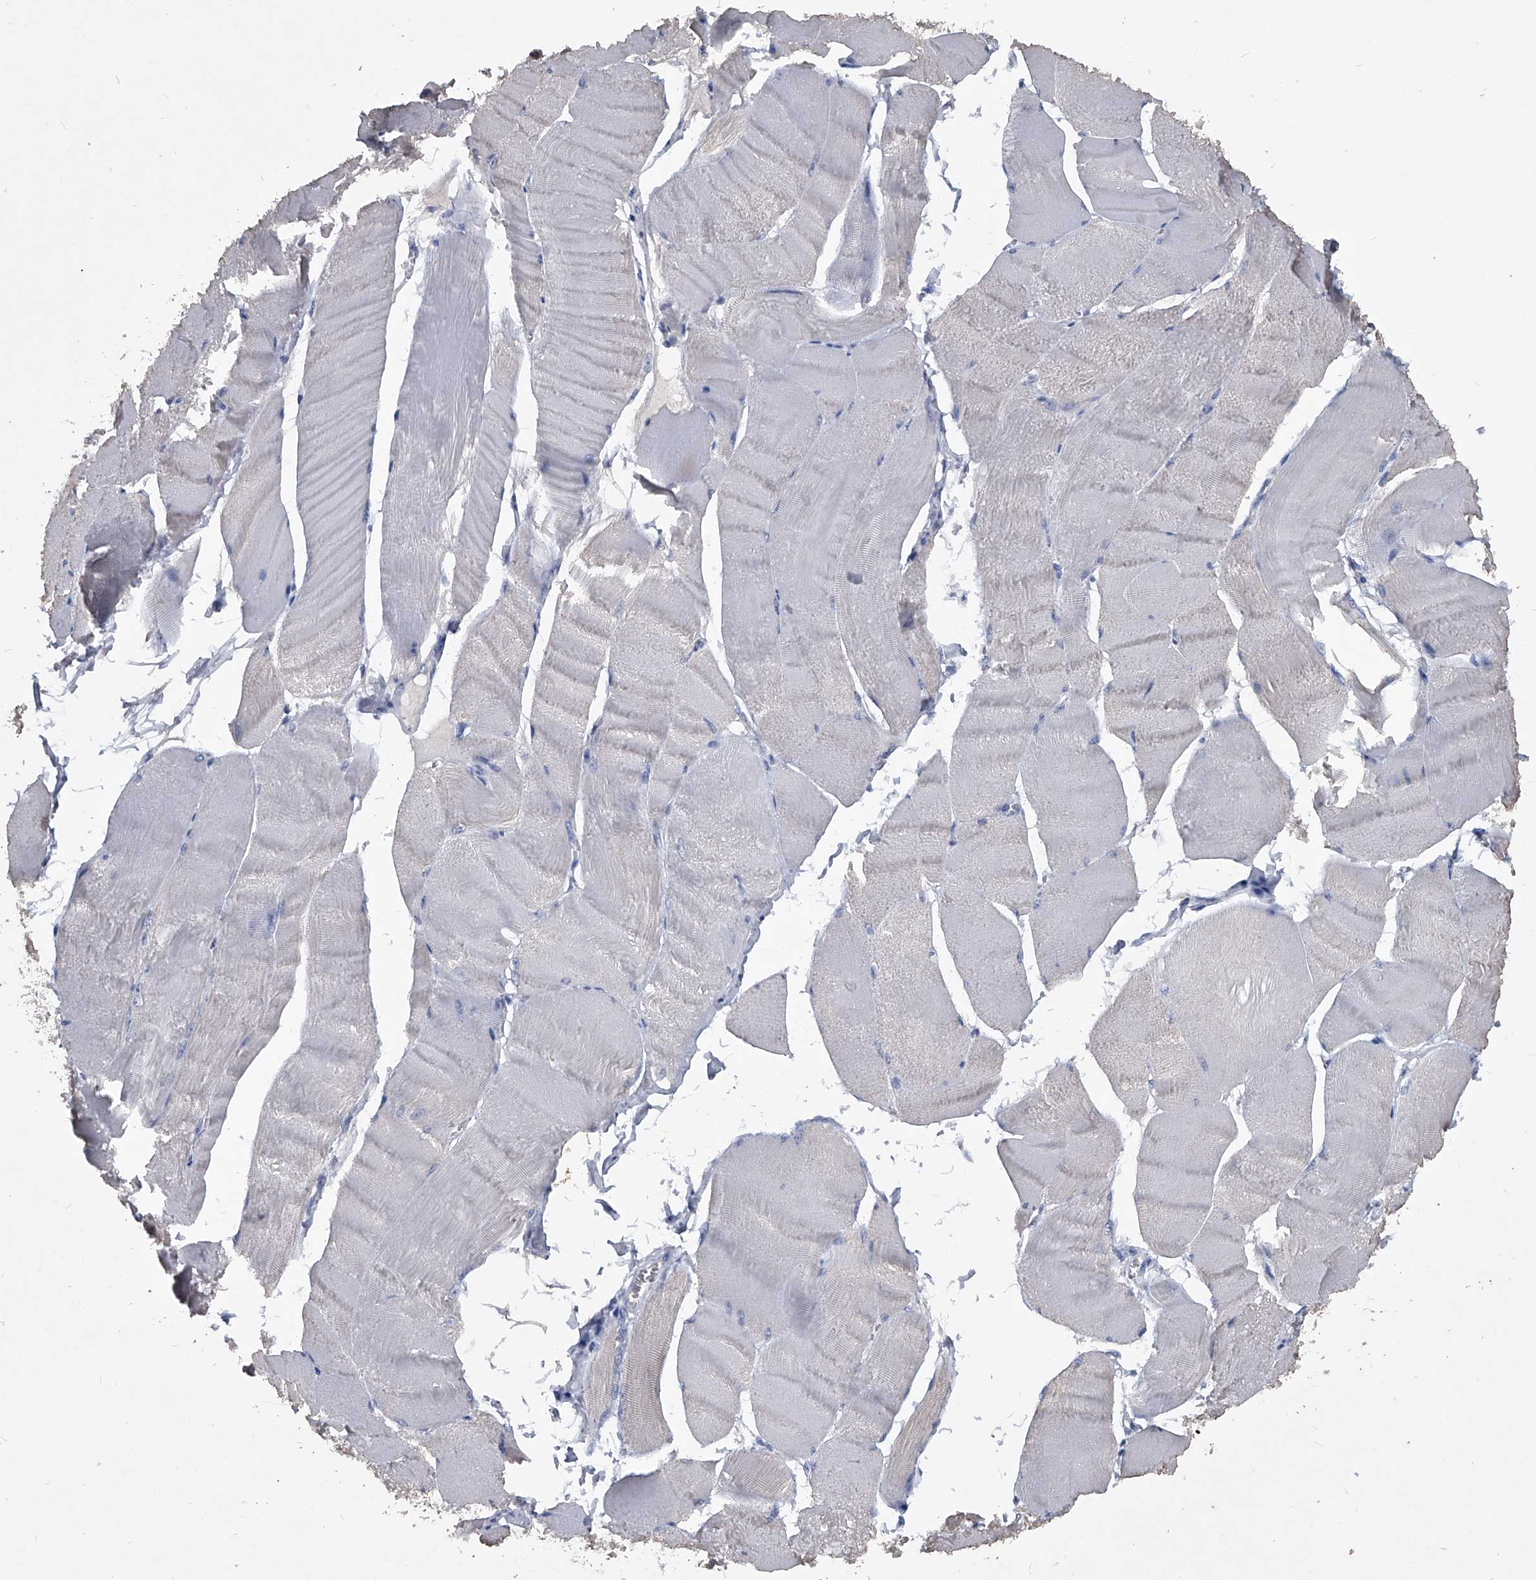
{"staining": {"intensity": "negative", "quantity": "none", "location": "none"}, "tissue": "skeletal muscle", "cell_type": "Myocytes", "image_type": "normal", "snomed": [{"axis": "morphology", "description": "Normal tissue, NOS"}, {"axis": "morphology", "description": "Basal cell carcinoma"}, {"axis": "topography", "description": "Skeletal muscle"}], "caption": "Immunohistochemistry (IHC) image of benign skeletal muscle: skeletal muscle stained with DAB exhibits no significant protein positivity in myocytes. Brightfield microscopy of IHC stained with DAB (3,3'-diaminobenzidine) (brown) and hematoxylin (blue), captured at high magnification.", "gene": "BCAS1", "patient": {"sex": "female", "age": 64}}